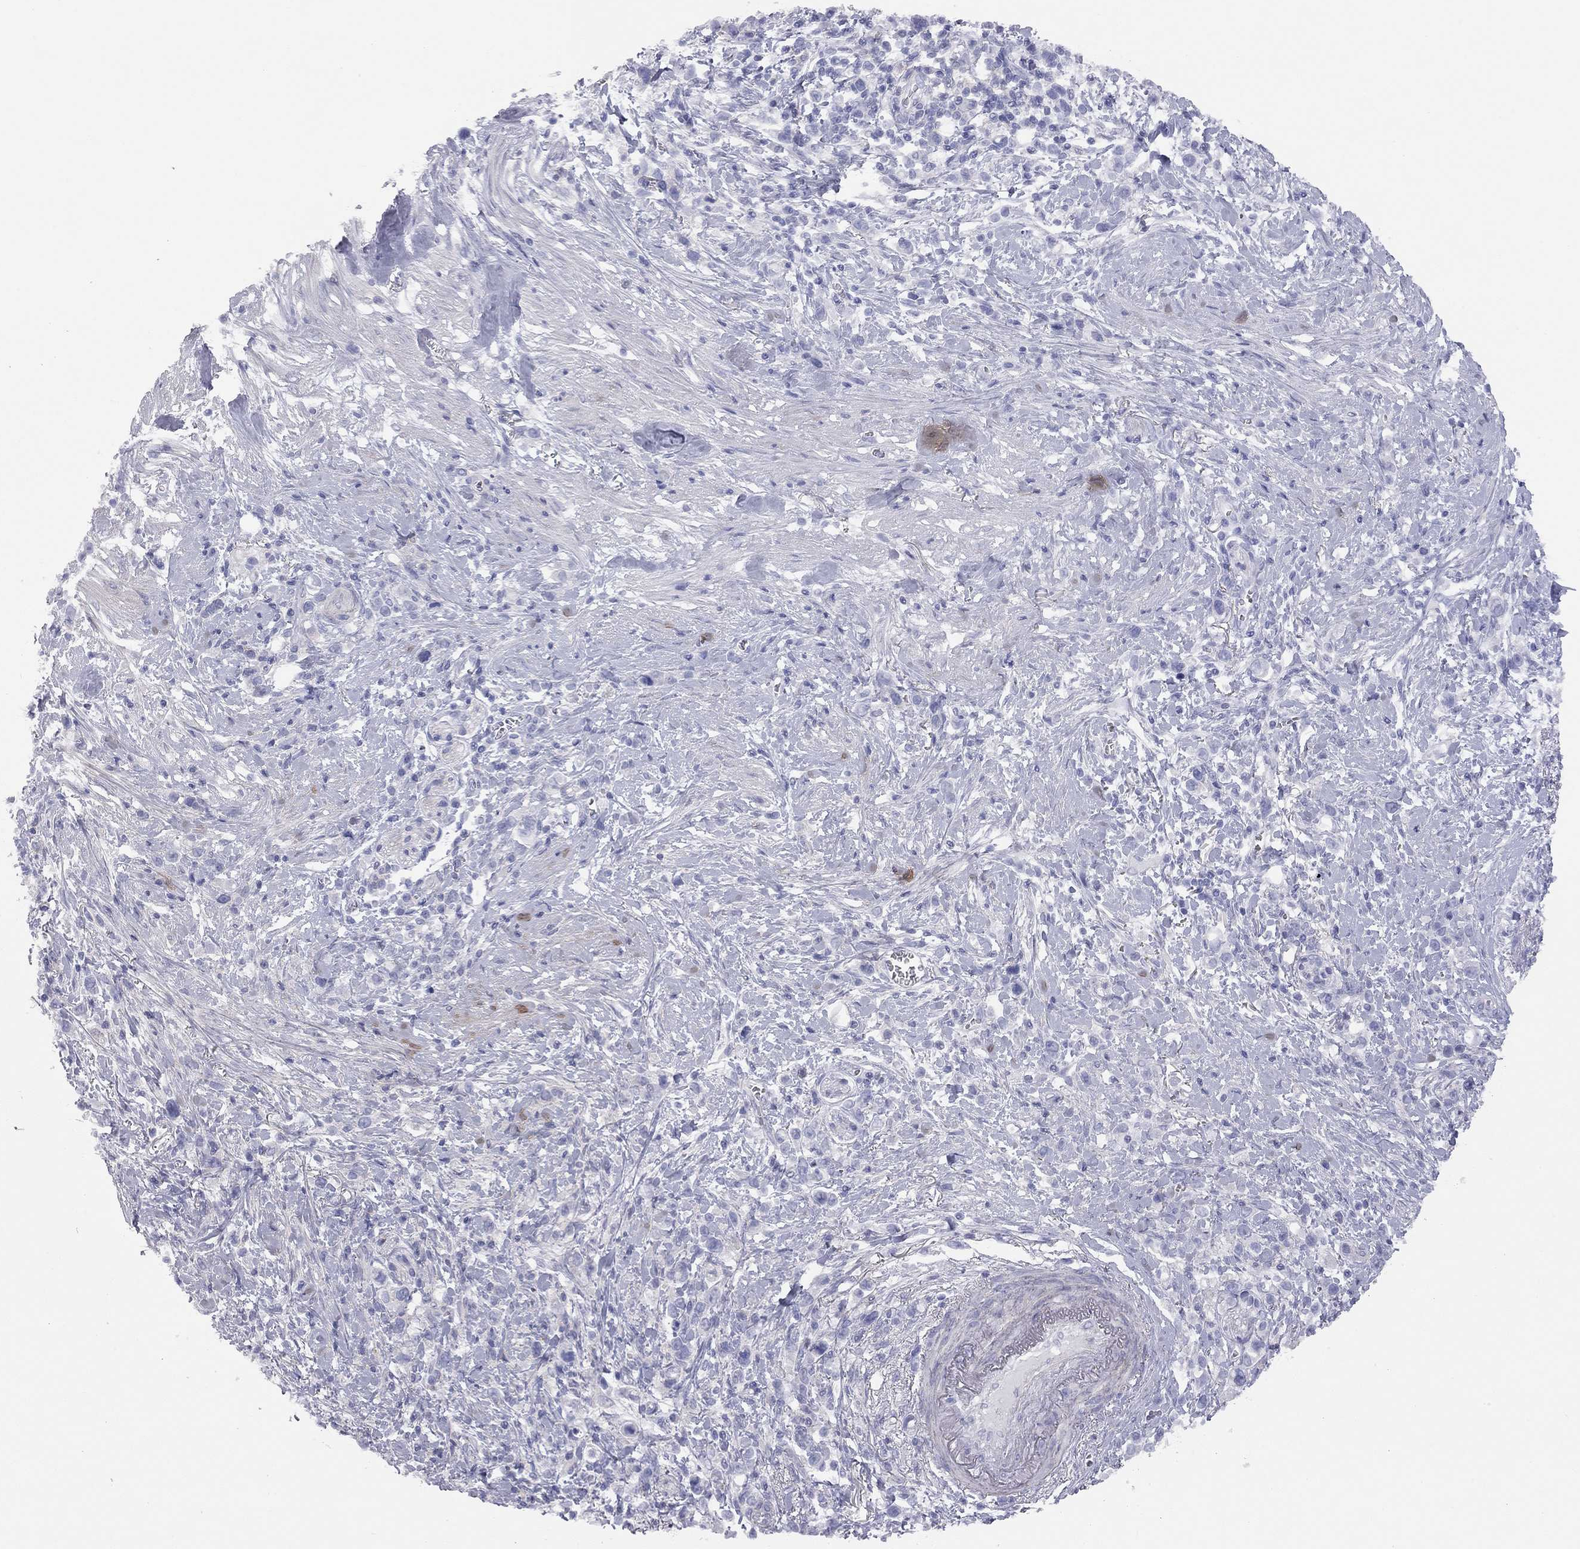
{"staining": {"intensity": "negative", "quantity": "none", "location": "none"}, "tissue": "stomach cancer", "cell_type": "Tumor cells", "image_type": "cancer", "snomed": [{"axis": "morphology", "description": "Adenocarcinoma, NOS"}, {"axis": "topography", "description": "Stomach"}], "caption": "This photomicrograph is of stomach adenocarcinoma stained with immunohistochemistry to label a protein in brown with the nuclei are counter-stained blue. There is no expression in tumor cells.", "gene": "ADCYAP1", "patient": {"sex": "male", "age": 63}}